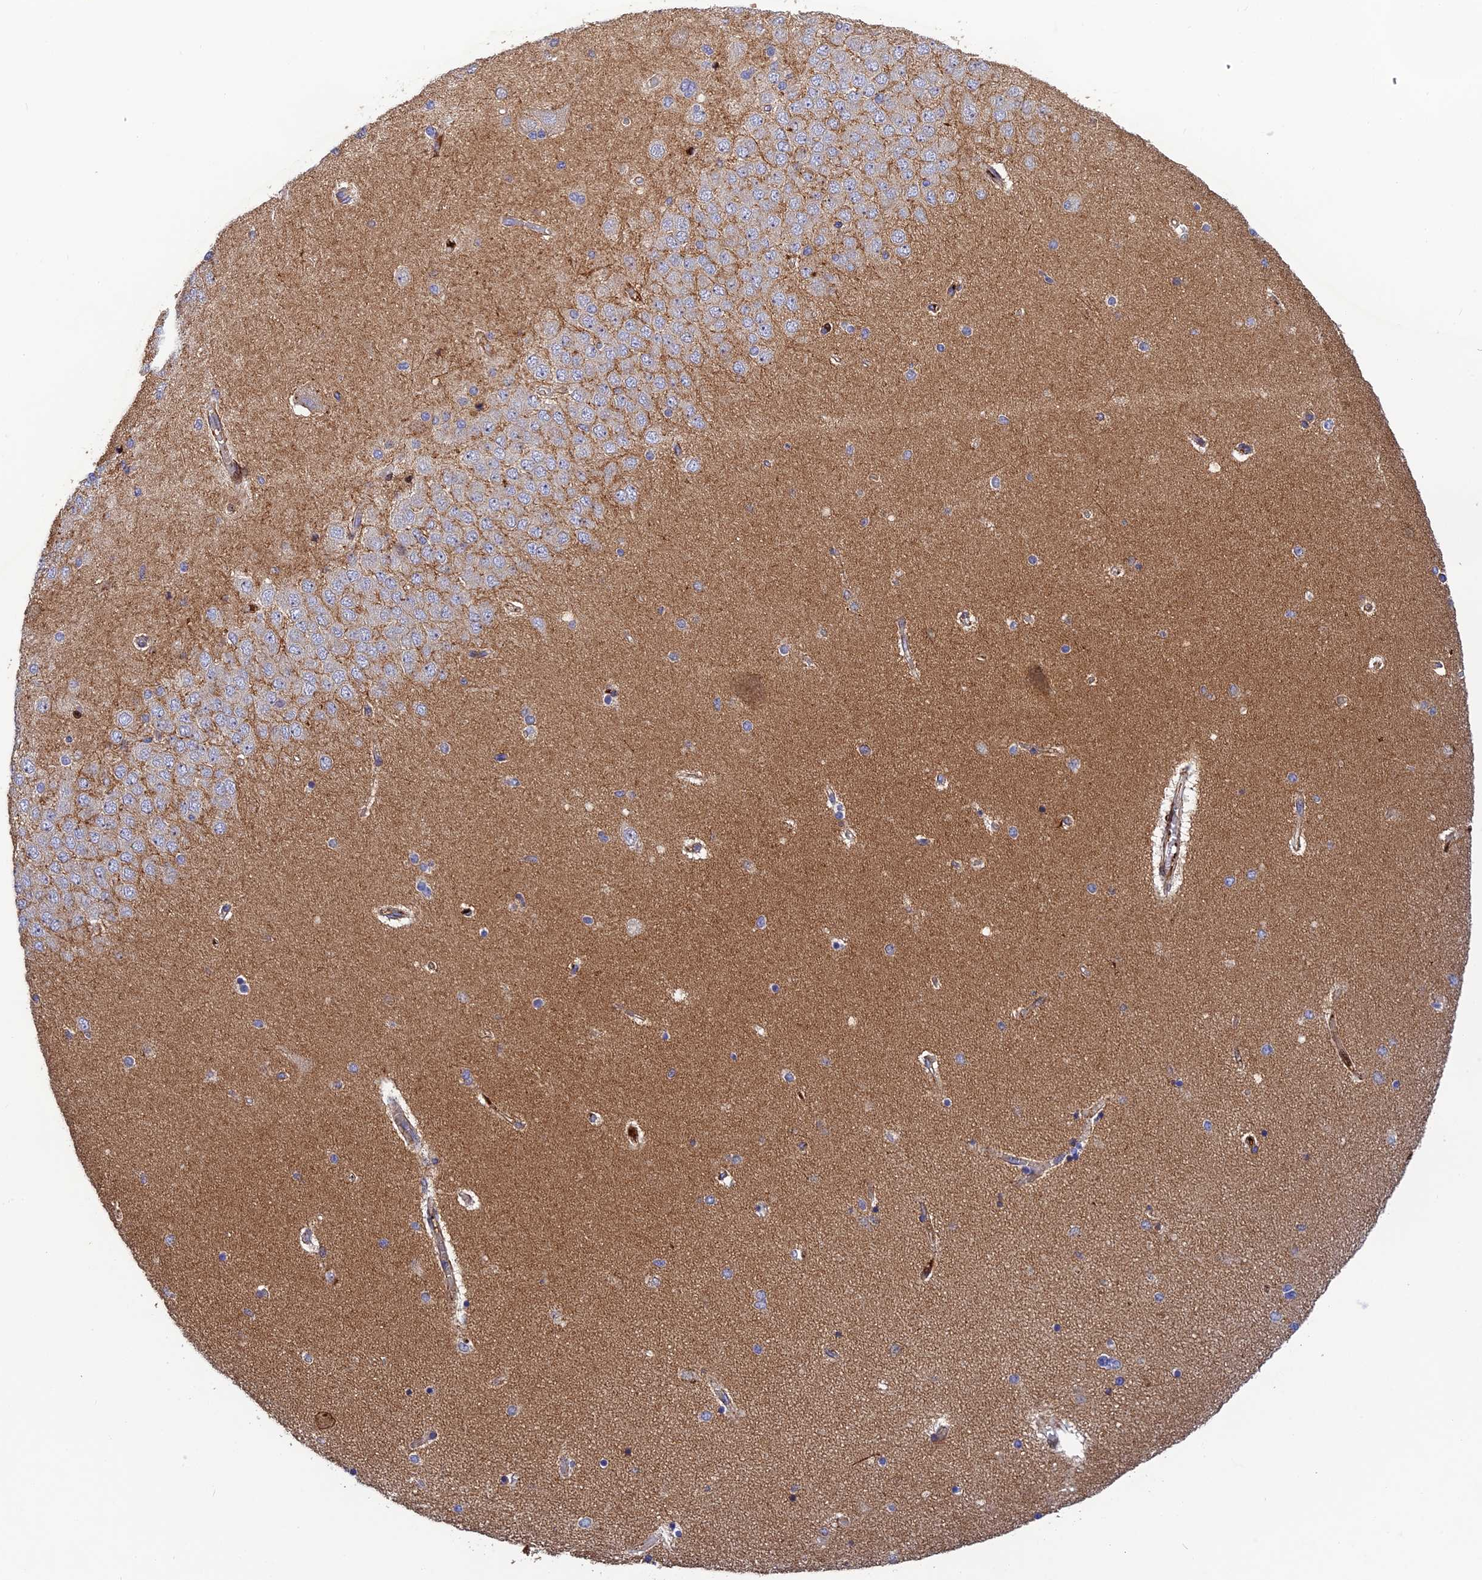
{"staining": {"intensity": "negative", "quantity": "none", "location": "none"}, "tissue": "hippocampus", "cell_type": "Glial cells", "image_type": "normal", "snomed": [{"axis": "morphology", "description": "Normal tissue, NOS"}, {"axis": "topography", "description": "Hippocampus"}], "caption": "DAB (3,3'-diaminobenzidine) immunohistochemical staining of unremarkable human hippocampus exhibits no significant staining in glial cells. (Immunohistochemistry, brightfield microscopy, high magnification).", "gene": "CPSF4L", "patient": {"sex": "female", "age": 54}}